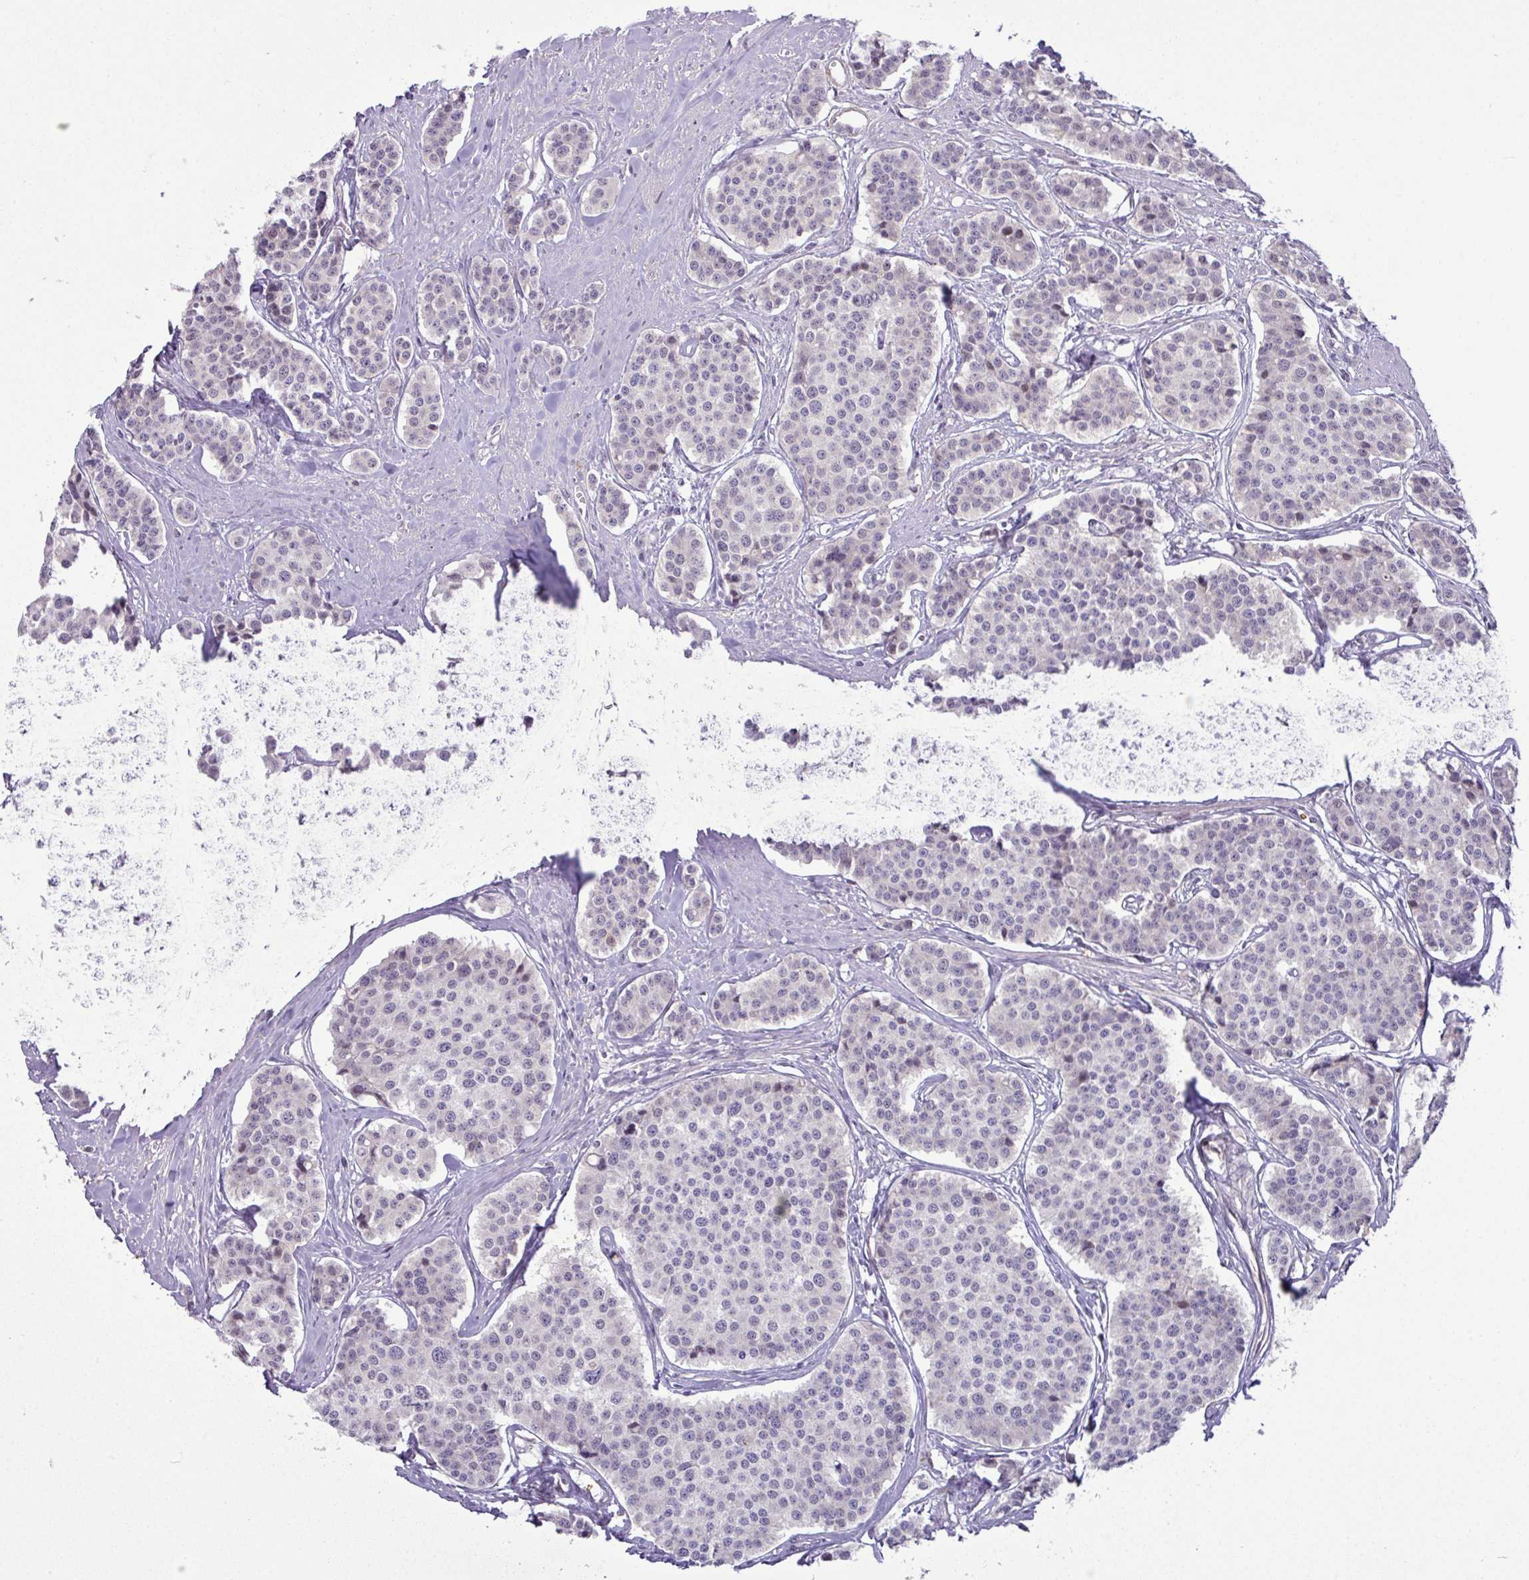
{"staining": {"intensity": "negative", "quantity": "none", "location": "none"}, "tissue": "carcinoid", "cell_type": "Tumor cells", "image_type": "cancer", "snomed": [{"axis": "morphology", "description": "Carcinoid, malignant, NOS"}, {"axis": "topography", "description": "Small intestine"}], "caption": "High power microscopy histopathology image of an immunohistochemistry (IHC) photomicrograph of malignant carcinoid, revealing no significant positivity in tumor cells.", "gene": "MAK16", "patient": {"sex": "male", "age": 60}}